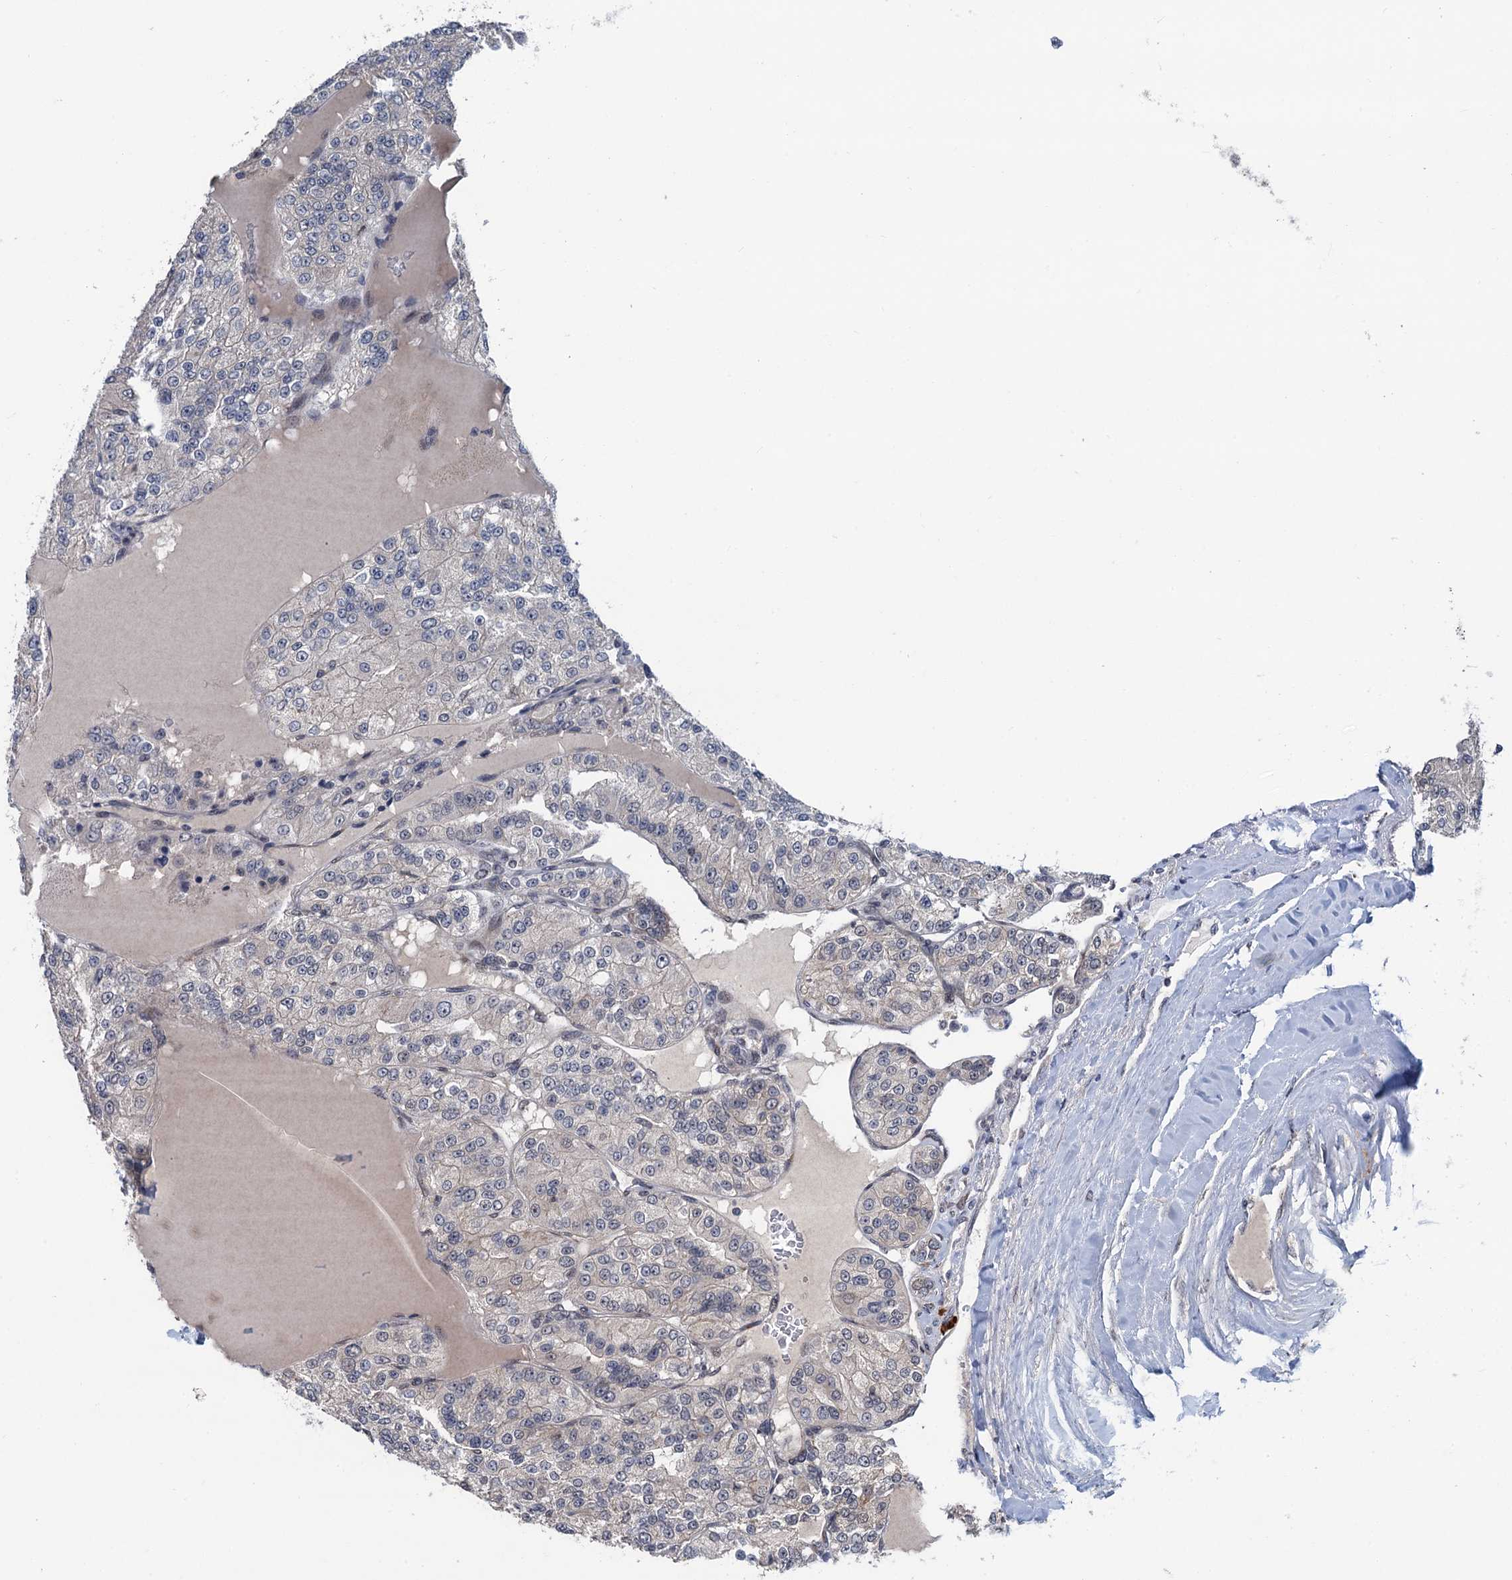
{"staining": {"intensity": "negative", "quantity": "none", "location": "none"}, "tissue": "renal cancer", "cell_type": "Tumor cells", "image_type": "cancer", "snomed": [{"axis": "morphology", "description": "Adenocarcinoma, NOS"}, {"axis": "topography", "description": "Kidney"}], "caption": "The immunohistochemistry micrograph has no significant staining in tumor cells of renal adenocarcinoma tissue.", "gene": "RASSF4", "patient": {"sex": "female", "age": 63}}